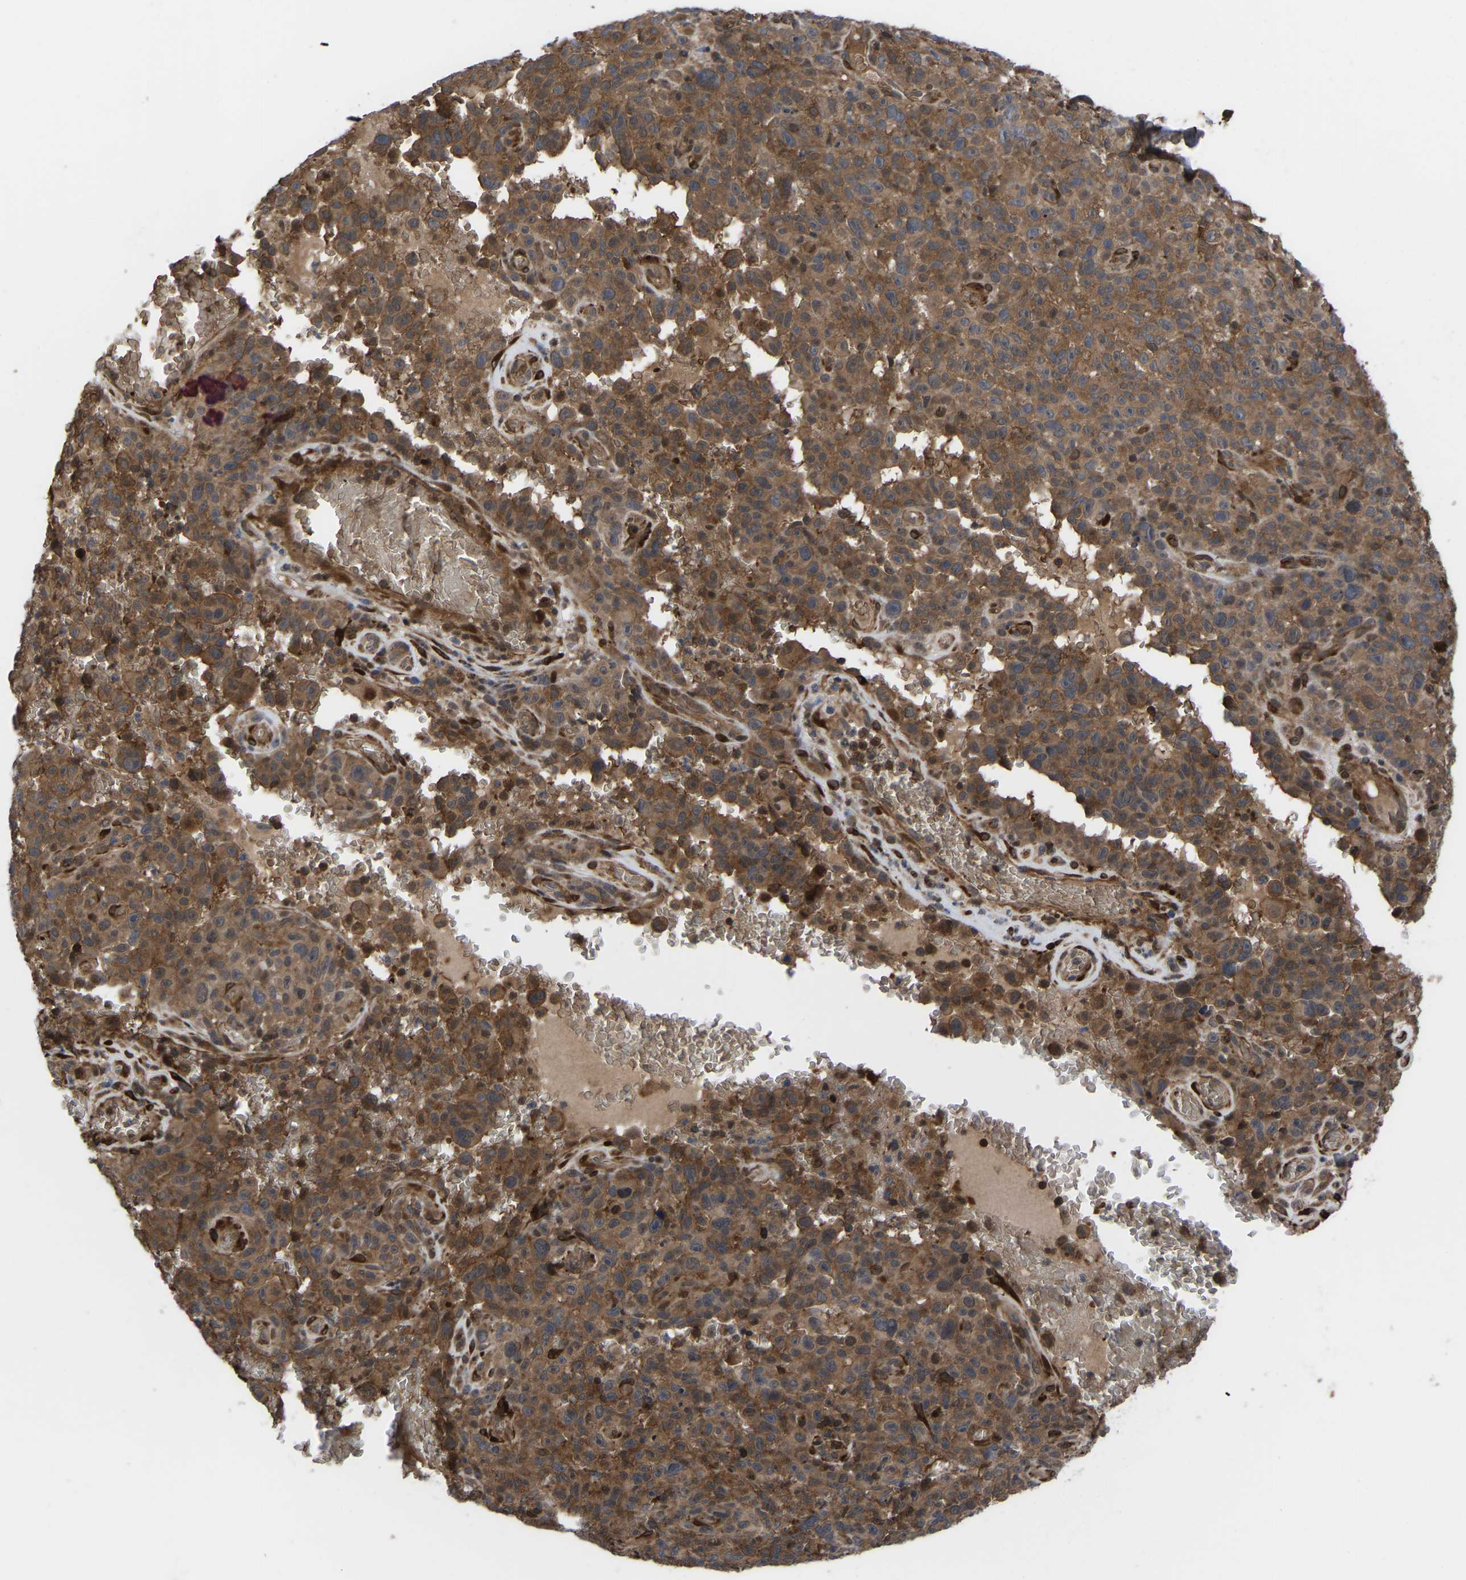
{"staining": {"intensity": "moderate", "quantity": ">75%", "location": "cytoplasmic/membranous,nuclear"}, "tissue": "melanoma", "cell_type": "Tumor cells", "image_type": "cancer", "snomed": [{"axis": "morphology", "description": "Malignant melanoma, NOS"}, {"axis": "topography", "description": "Skin"}], "caption": "High-power microscopy captured an IHC image of malignant melanoma, revealing moderate cytoplasmic/membranous and nuclear staining in about >75% of tumor cells.", "gene": "CYP7B1", "patient": {"sex": "female", "age": 82}}